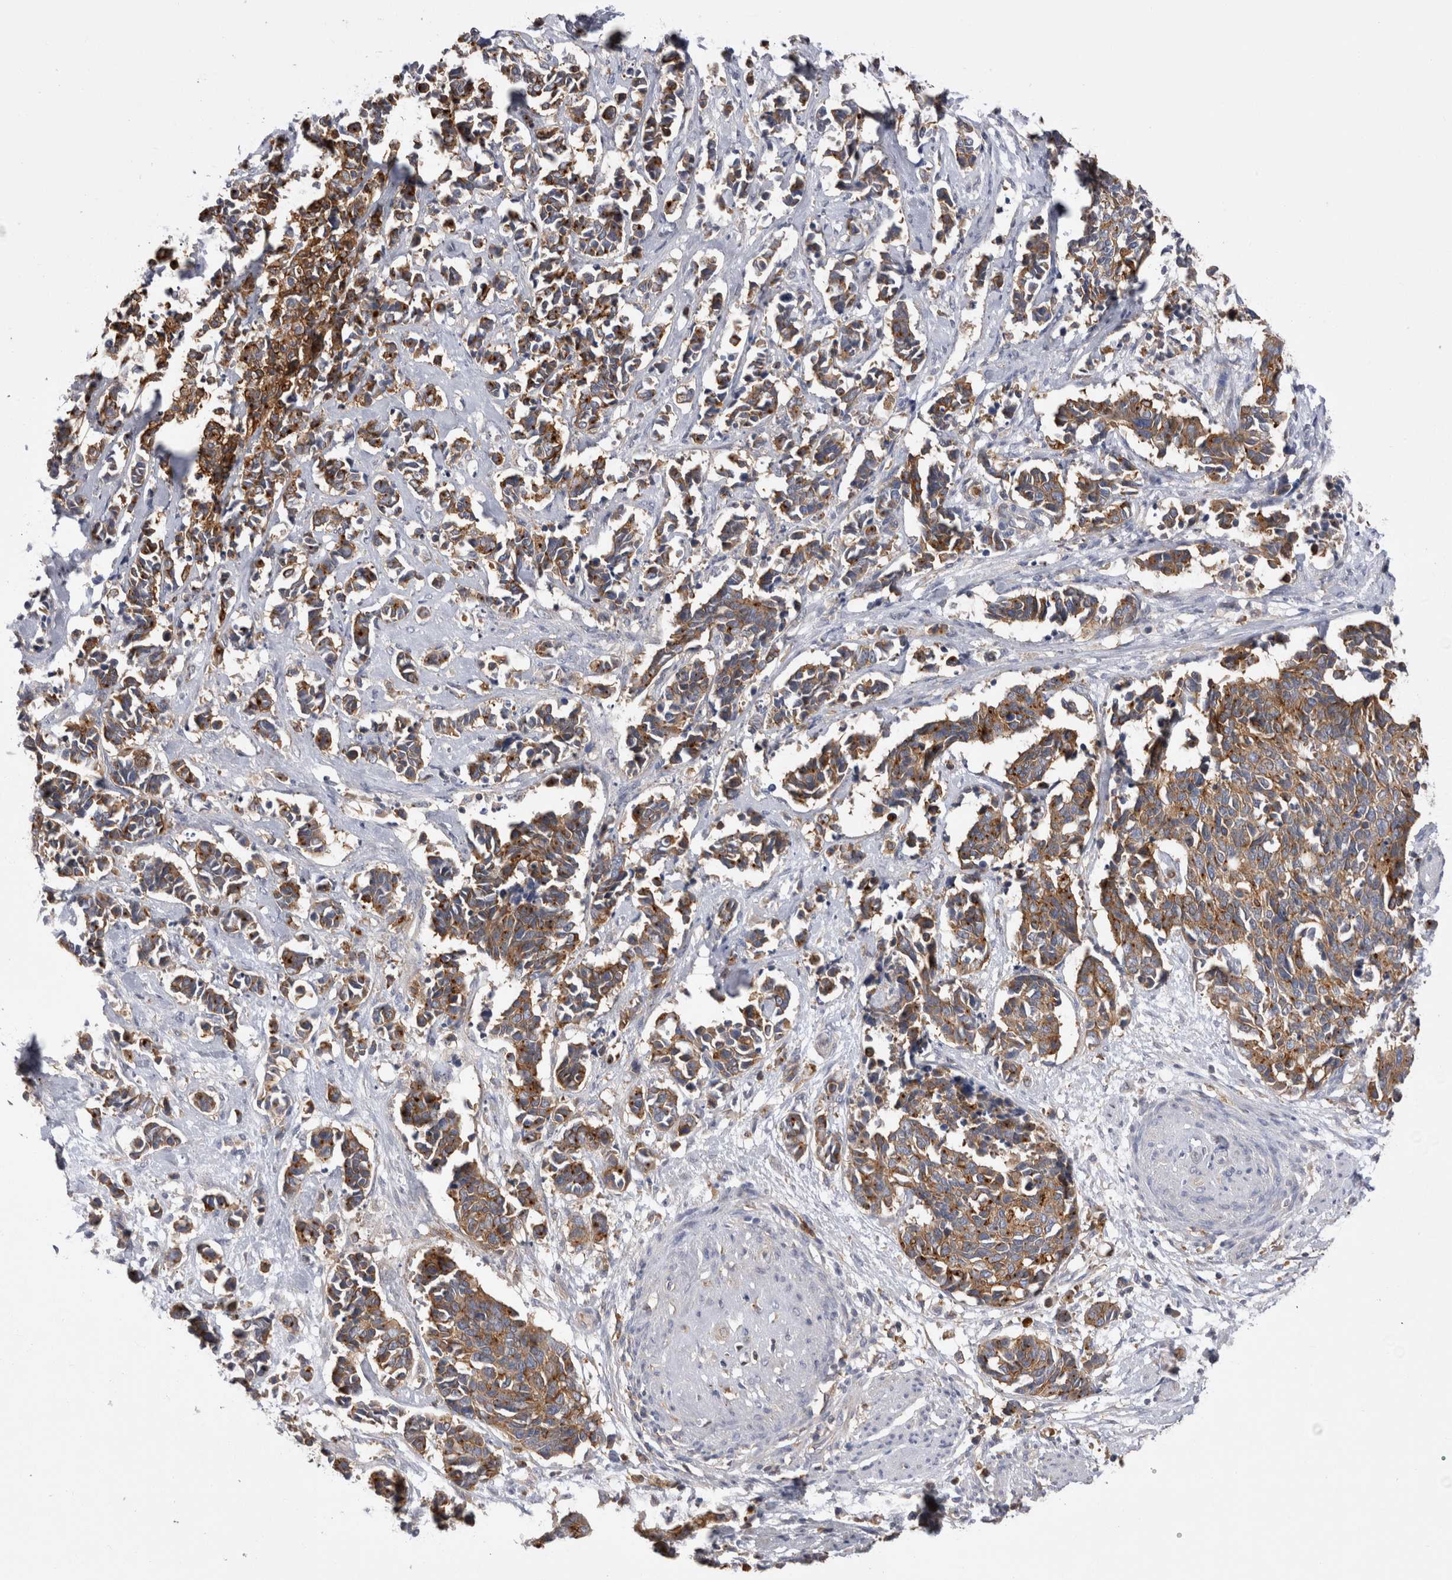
{"staining": {"intensity": "moderate", "quantity": ">75%", "location": "cytoplasmic/membranous"}, "tissue": "cervical cancer", "cell_type": "Tumor cells", "image_type": "cancer", "snomed": [{"axis": "morphology", "description": "Normal tissue, NOS"}, {"axis": "morphology", "description": "Squamous cell carcinoma, NOS"}, {"axis": "topography", "description": "Cervix"}], "caption": "A medium amount of moderate cytoplasmic/membranous staining is identified in approximately >75% of tumor cells in cervical cancer tissue.", "gene": "RAB11FIP1", "patient": {"sex": "female", "age": 35}}